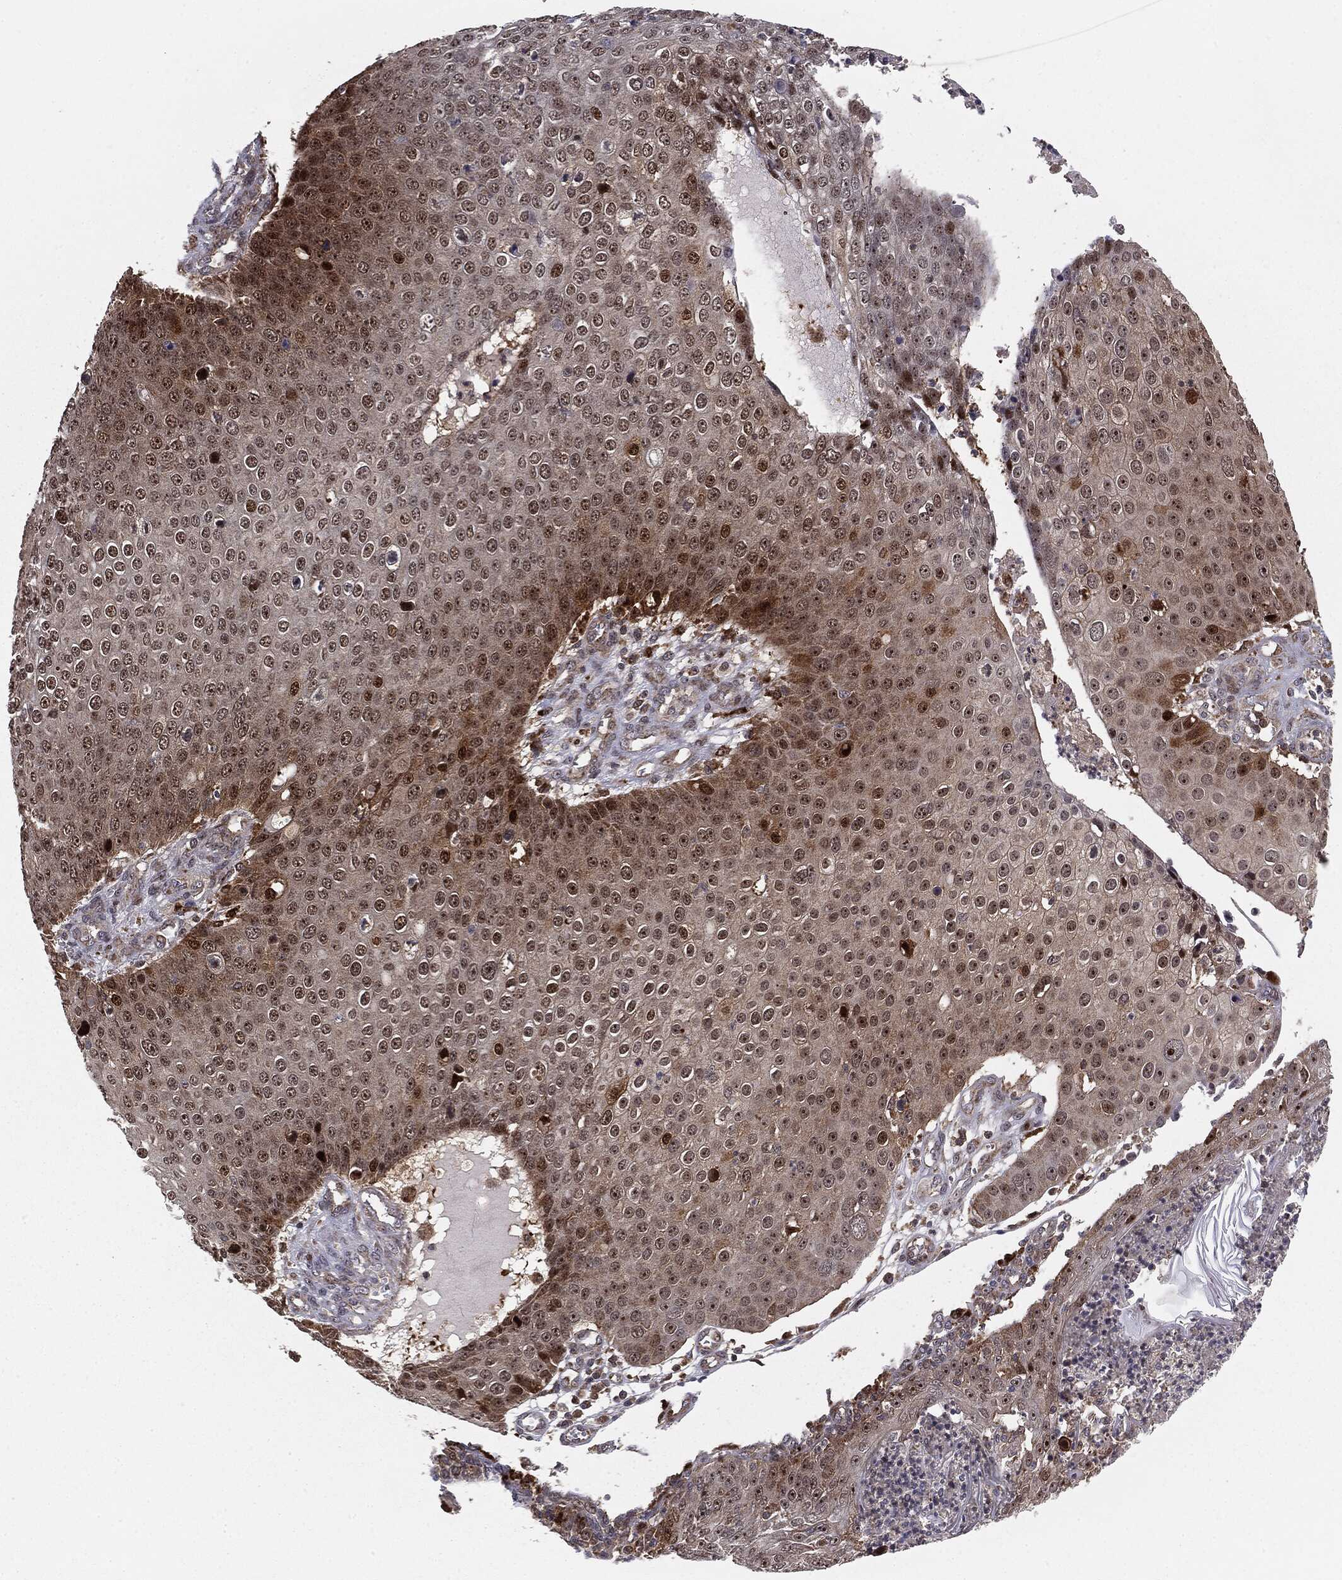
{"staining": {"intensity": "moderate", "quantity": "<25%", "location": "cytoplasmic/membranous,nuclear"}, "tissue": "skin cancer", "cell_type": "Tumor cells", "image_type": "cancer", "snomed": [{"axis": "morphology", "description": "Squamous cell carcinoma, NOS"}, {"axis": "topography", "description": "Skin"}], "caption": "Immunohistochemistry image of neoplastic tissue: squamous cell carcinoma (skin) stained using immunohistochemistry (IHC) shows low levels of moderate protein expression localized specifically in the cytoplasmic/membranous and nuclear of tumor cells, appearing as a cytoplasmic/membranous and nuclear brown color.", "gene": "PTEN", "patient": {"sex": "male", "age": 71}}